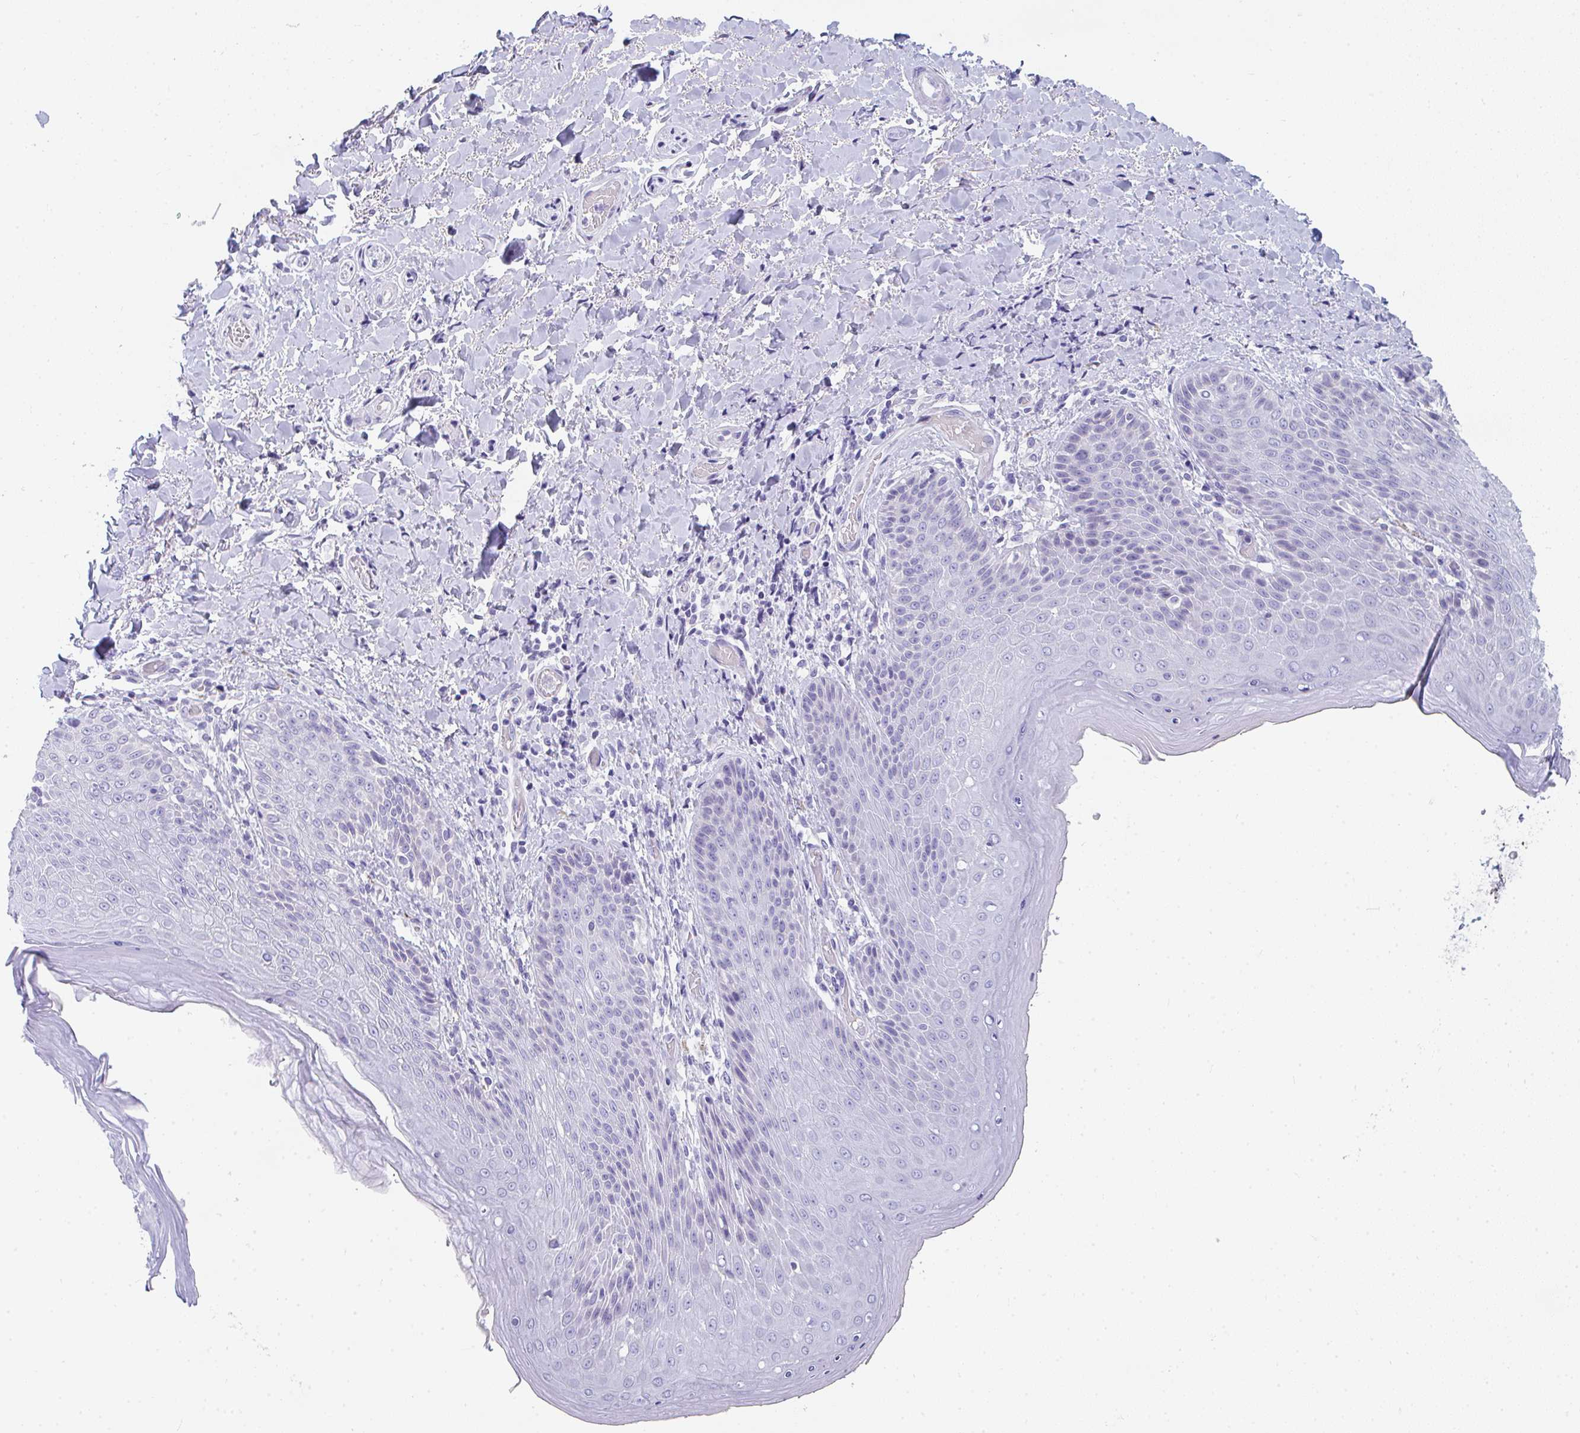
{"staining": {"intensity": "negative", "quantity": "none", "location": "none"}, "tissue": "skin", "cell_type": "Epidermal cells", "image_type": "normal", "snomed": [{"axis": "morphology", "description": "Normal tissue, NOS"}, {"axis": "topography", "description": "Anal"}, {"axis": "topography", "description": "Peripheral nerve tissue"}], "caption": "There is no significant expression in epidermal cells of skin.", "gene": "TTC30A", "patient": {"sex": "male", "age": 51}}